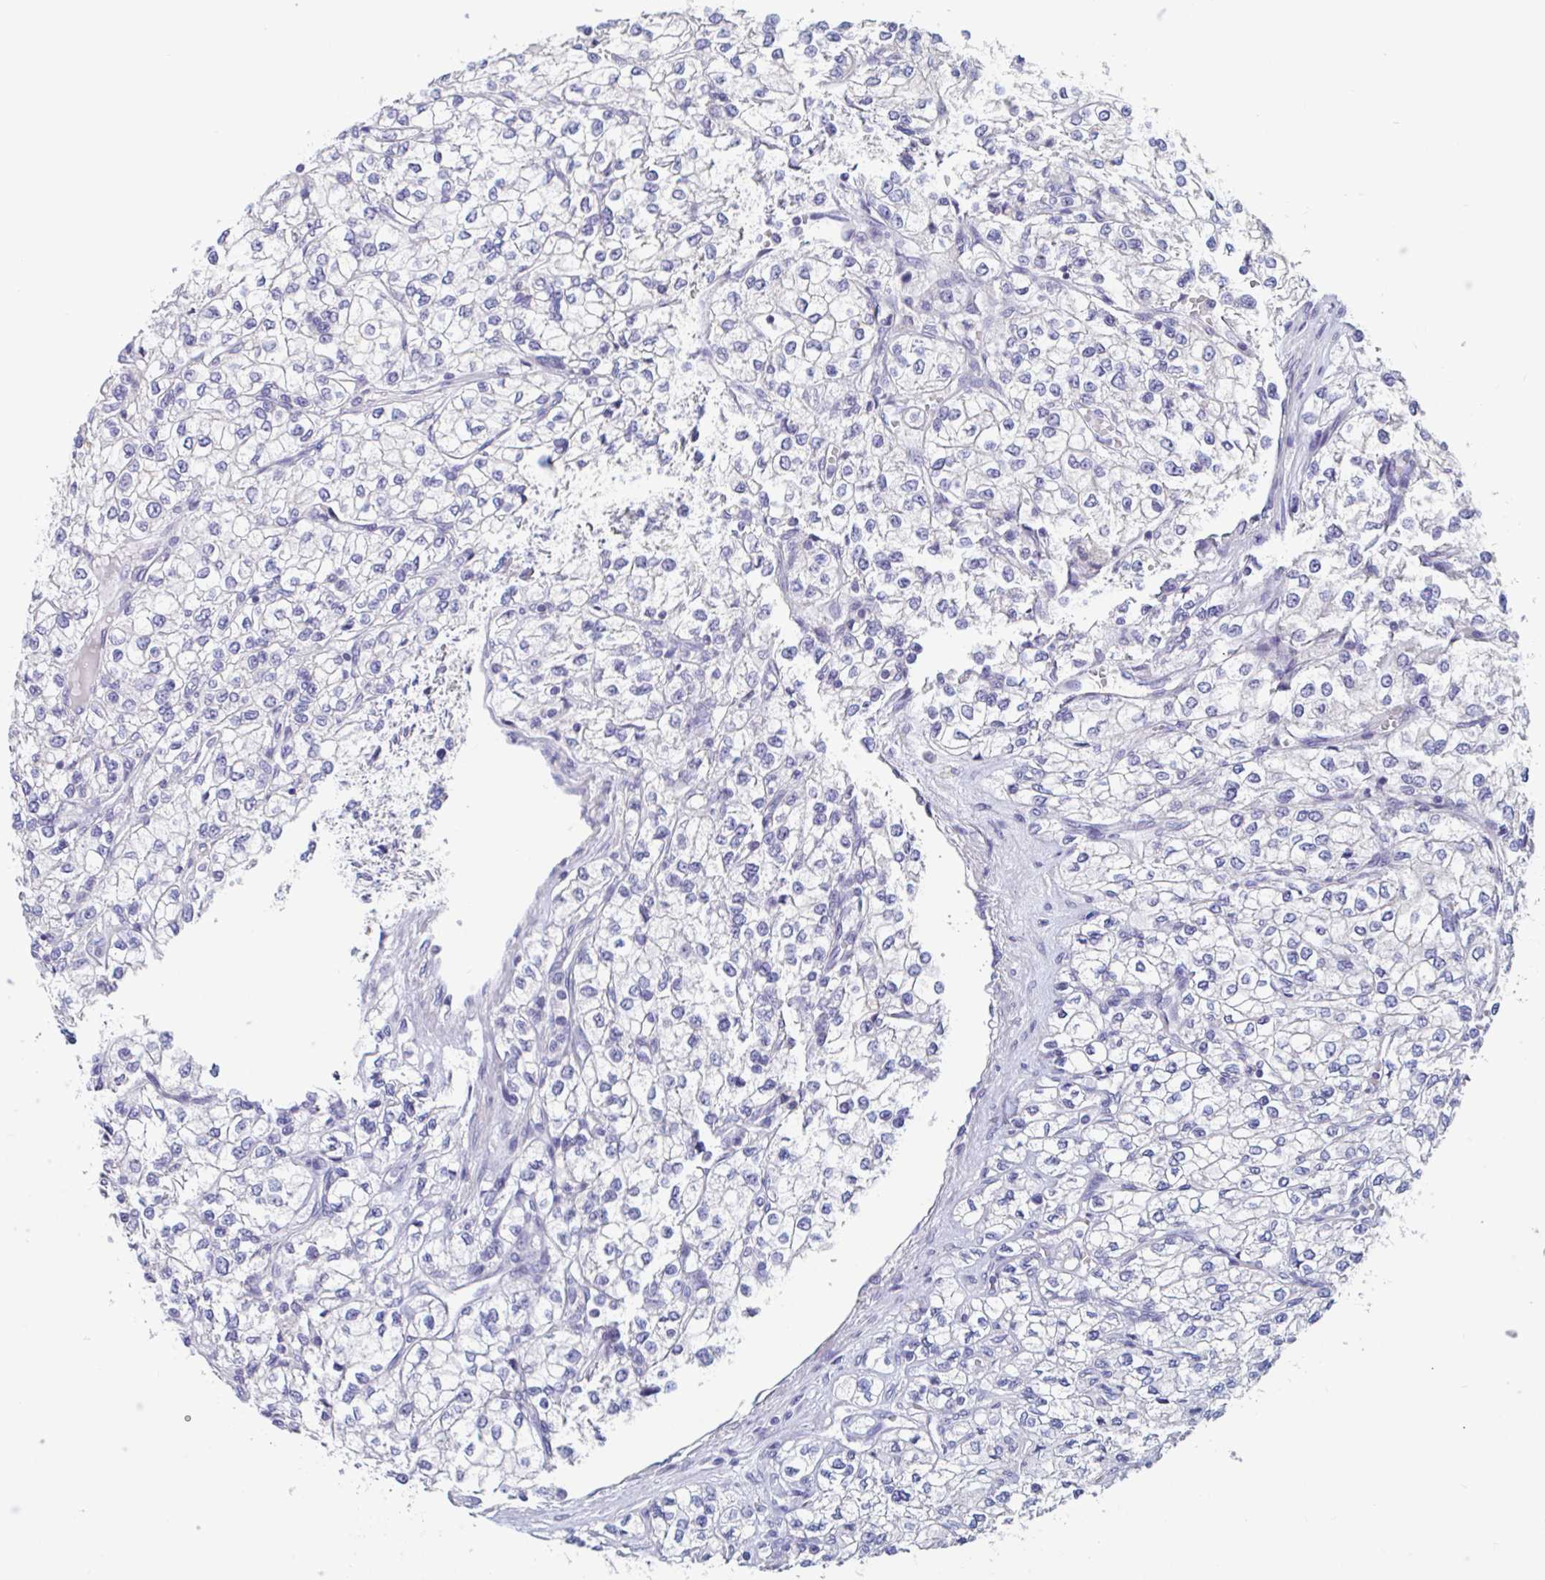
{"staining": {"intensity": "negative", "quantity": "none", "location": "none"}, "tissue": "renal cancer", "cell_type": "Tumor cells", "image_type": "cancer", "snomed": [{"axis": "morphology", "description": "Adenocarcinoma, NOS"}, {"axis": "topography", "description": "Kidney"}], "caption": "Tumor cells are negative for brown protein staining in renal cancer. Brightfield microscopy of IHC stained with DAB (brown) and hematoxylin (blue), captured at high magnification.", "gene": "UNKL", "patient": {"sex": "male", "age": 80}}